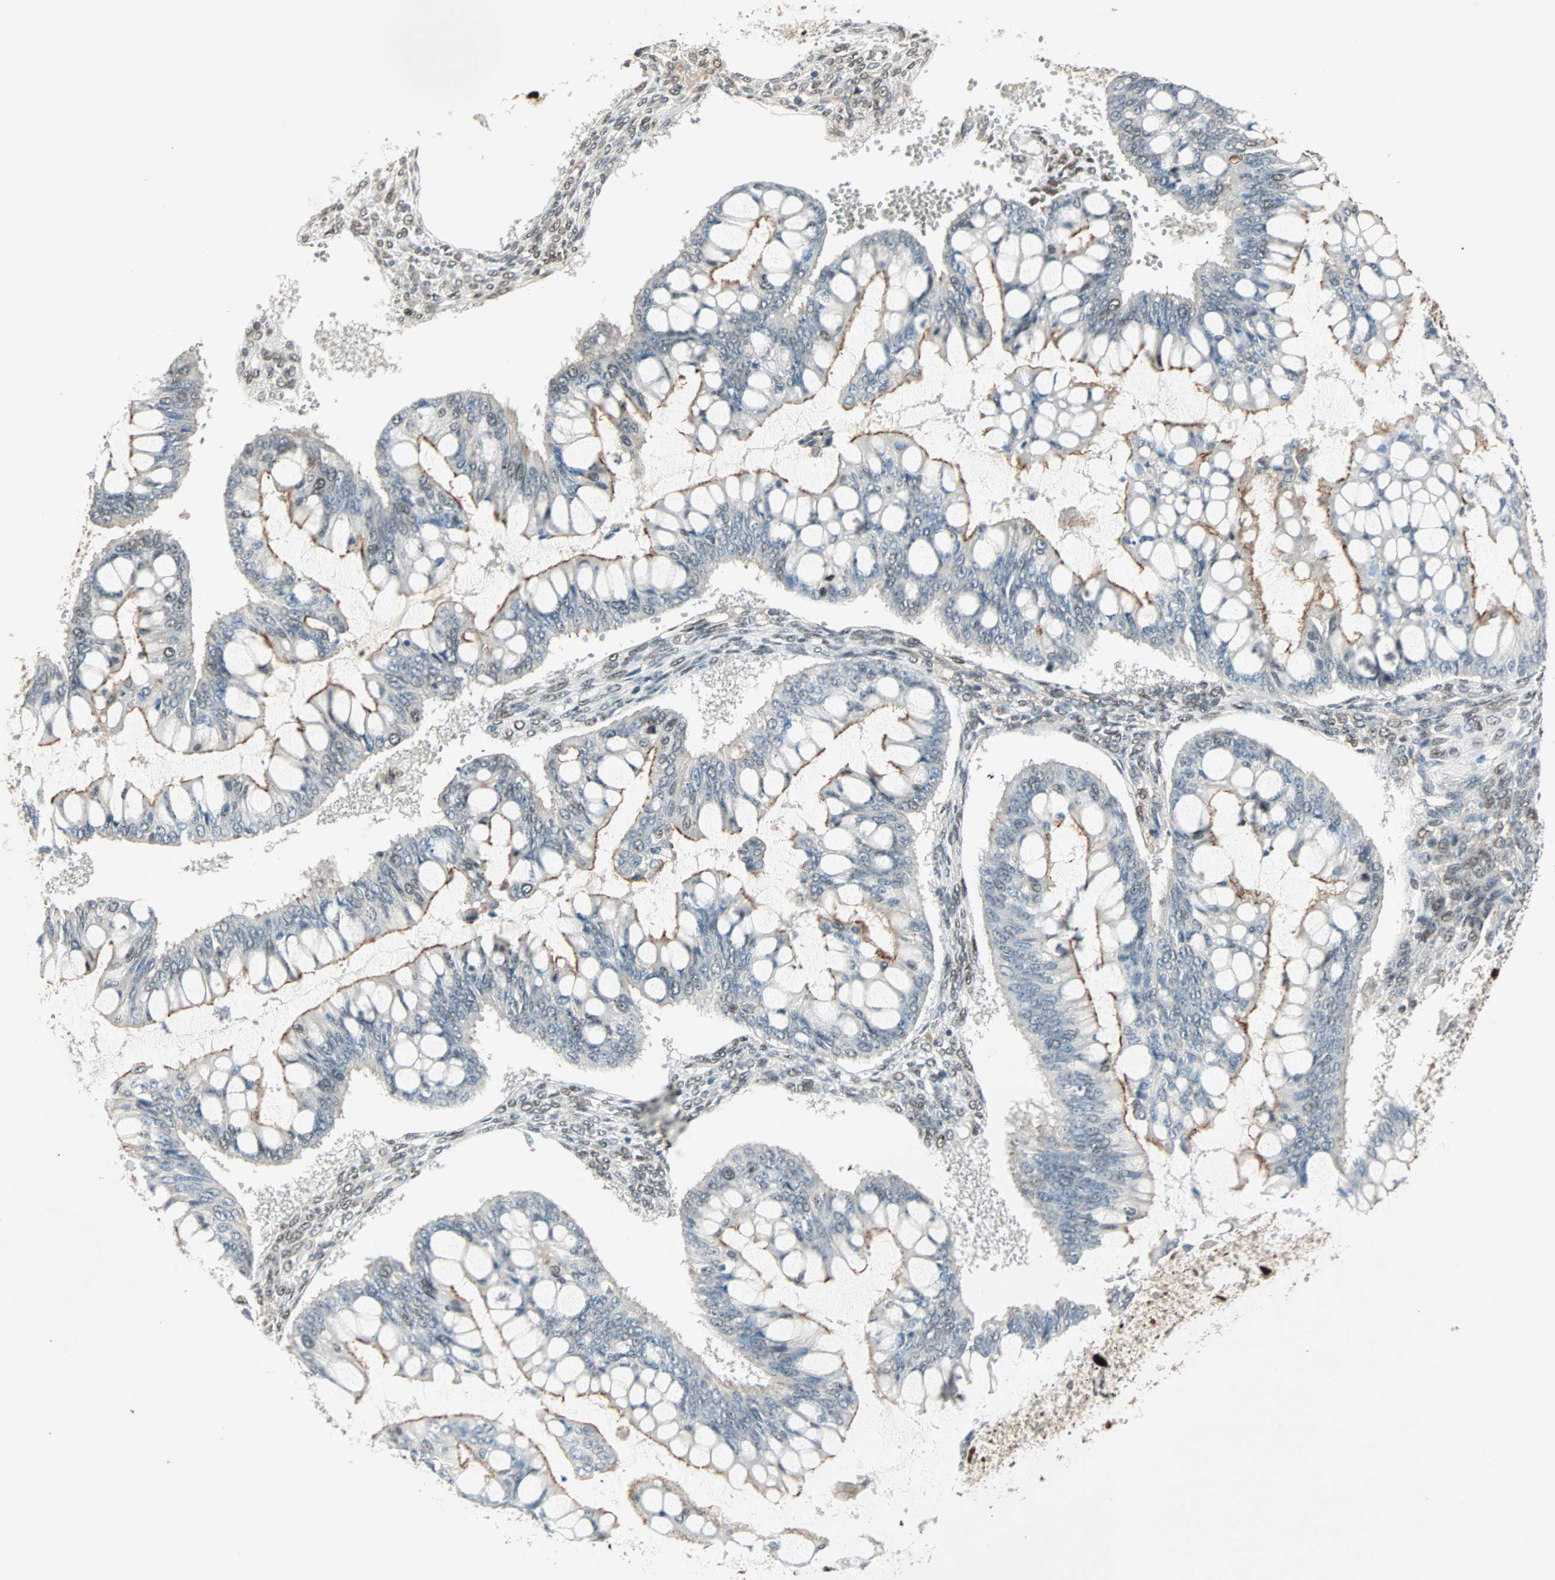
{"staining": {"intensity": "moderate", "quantity": "<25%", "location": "cytoplasmic/membranous"}, "tissue": "ovarian cancer", "cell_type": "Tumor cells", "image_type": "cancer", "snomed": [{"axis": "morphology", "description": "Cystadenocarcinoma, mucinous, NOS"}, {"axis": "topography", "description": "Ovary"}], "caption": "The micrograph shows staining of ovarian cancer, revealing moderate cytoplasmic/membranous protein staining (brown color) within tumor cells.", "gene": "MDC1", "patient": {"sex": "female", "age": 73}}